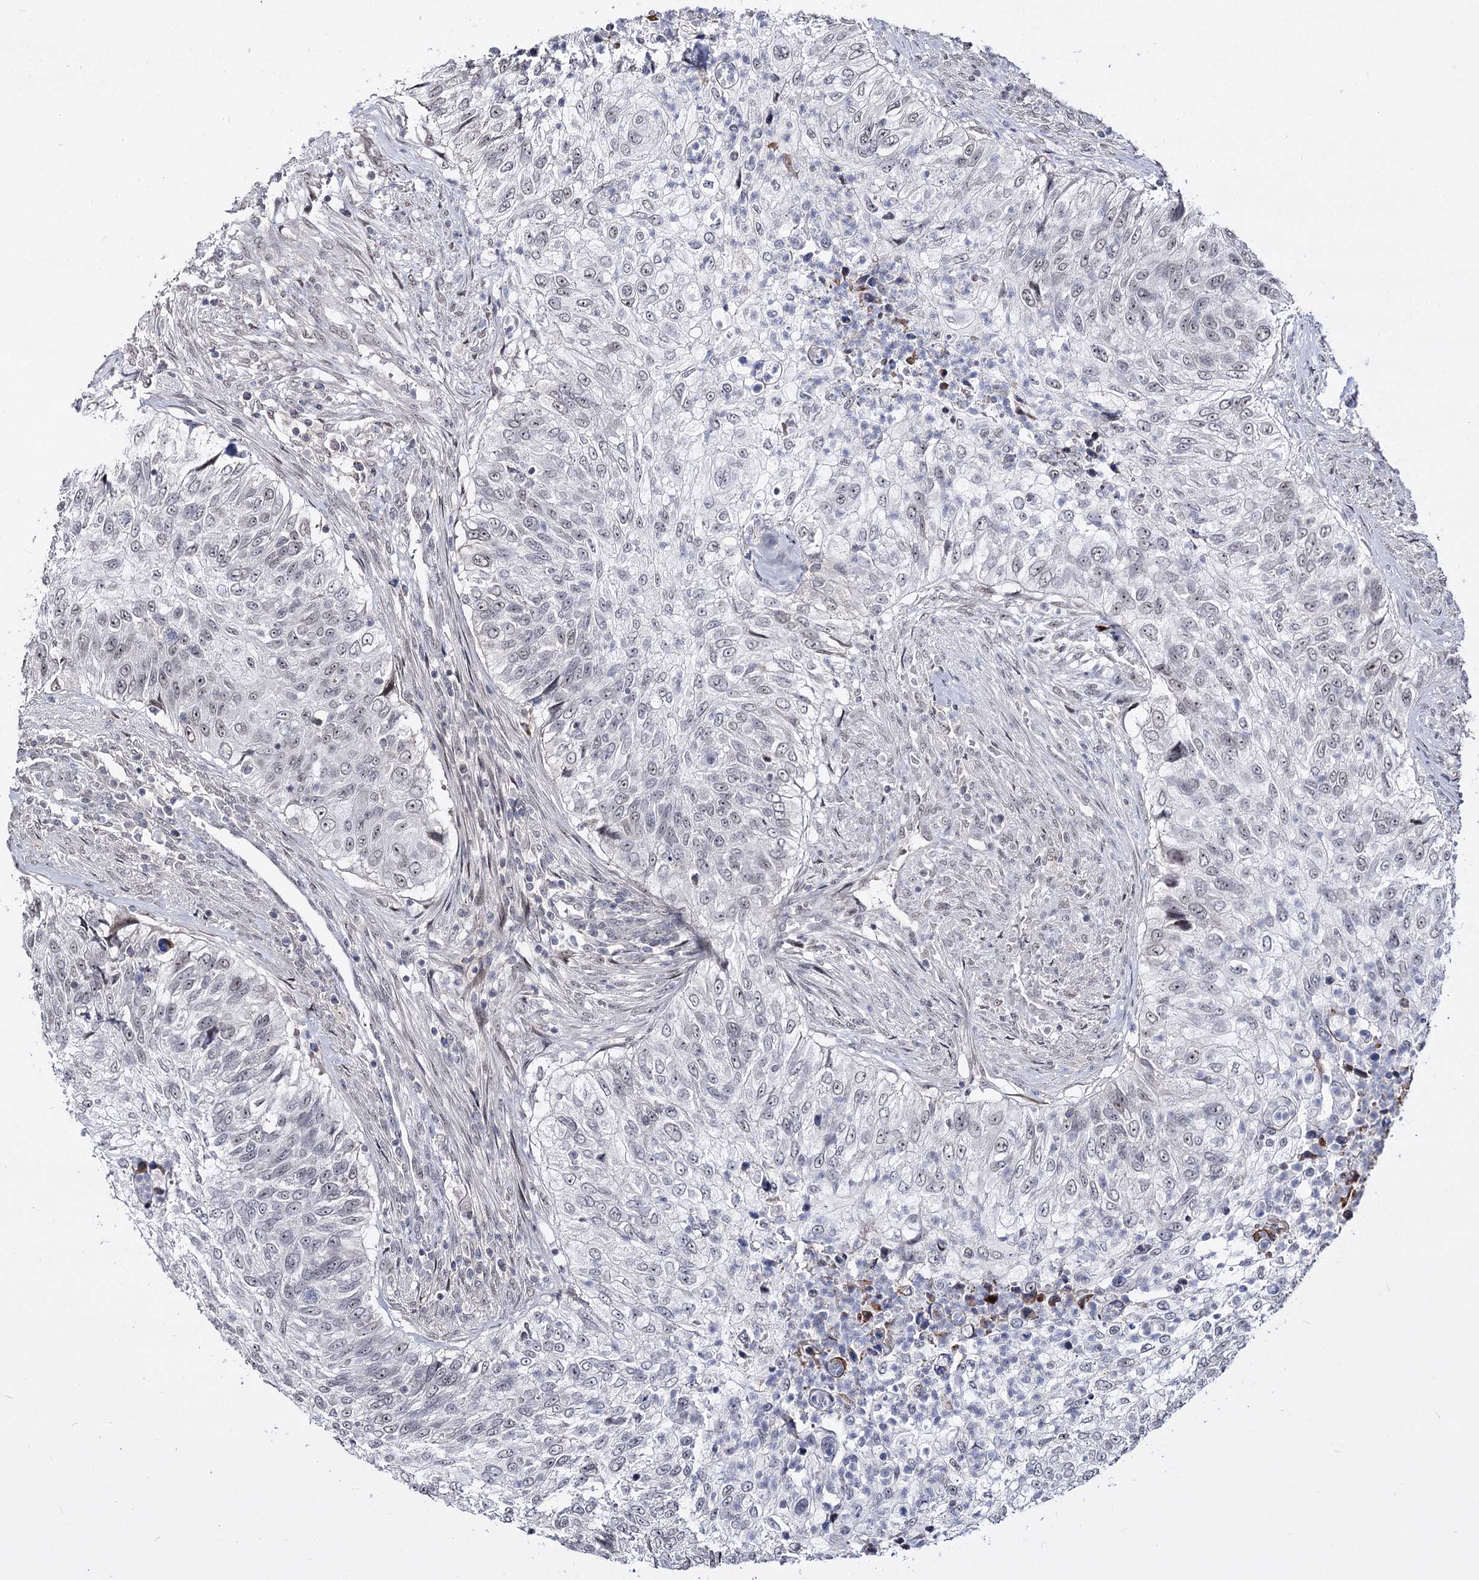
{"staining": {"intensity": "negative", "quantity": "none", "location": "none"}, "tissue": "urothelial cancer", "cell_type": "Tumor cells", "image_type": "cancer", "snomed": [{"axis": "morphology", "description": "Urothelial carcinoma, High grade"}, {"axis": "topography", "description": "Urinary bladder"}], "caption": "DAB (3,3'-diaminobenzidine) immunohistochemical staining of urothelial cancer exhibits no significant positivity in tumor cells. The staining was performed using DAB to visualize the protein expression in brown, while the nuclei were stained in blue with hematoxylin (Magnification: 20x).", "gene": "STOX1", "patient": {"sex": "female", "age": 60}}